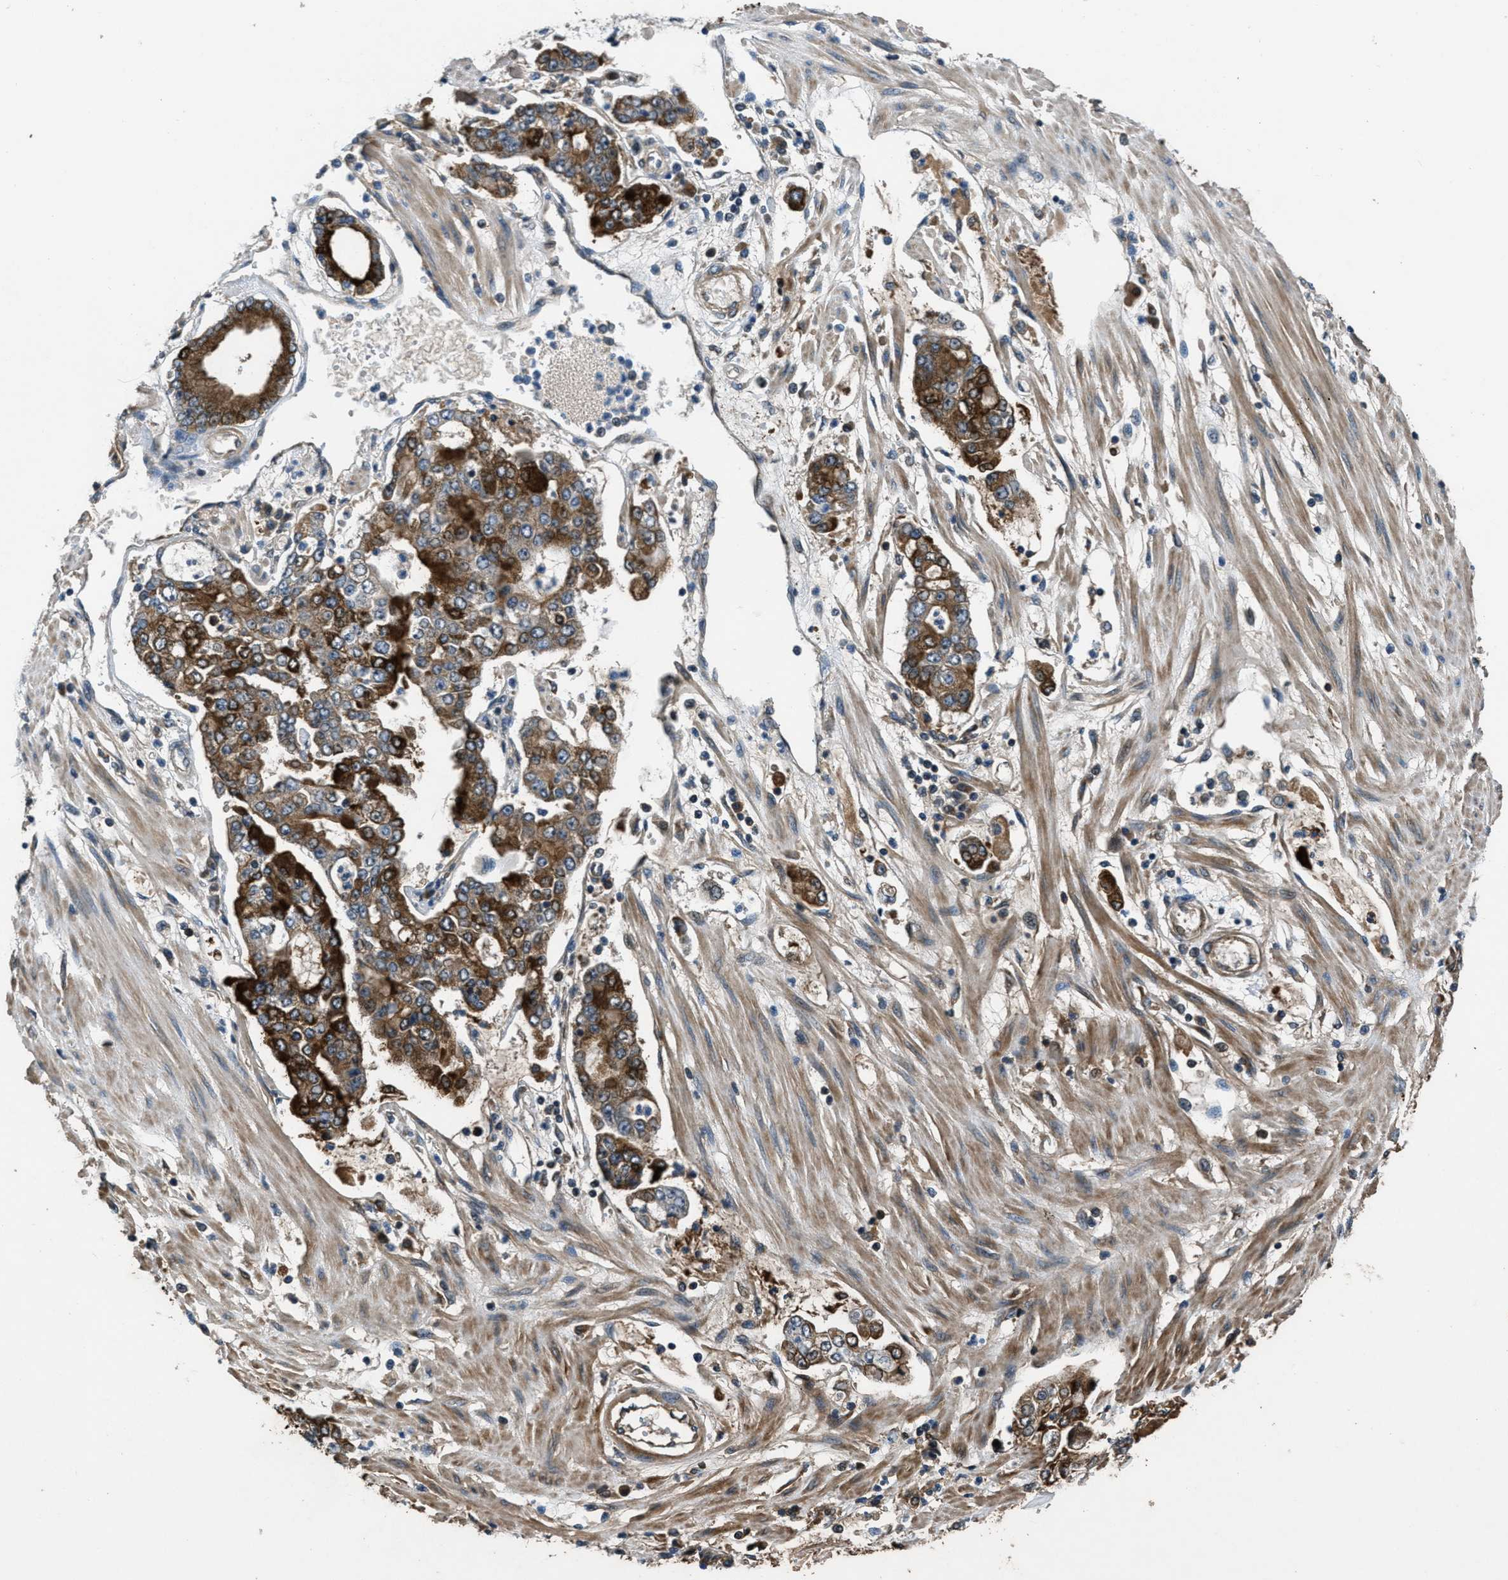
{"staining": {"intensity": "strong", "quantity": ">75%", "location": "cytoplasmic/membranous"}, "tissue": "stomach cancer", "cell_type": "Tumor cells", "image_type": "cancer", "snomed": [{"axis": "morphology", "description": "Adenocarcinoma, NOS"}, {"axis": "topography", "description": "Stomach"}], "caption": "Protein positivity by immunohistochemistry shows strong cytoplasmic/membranous staining in about >75% of tumor cells in adenocarcinoma (stomach). (DAB (3,3'-diaminobenzidine) = brown stain, brightfield microscopy at high magnification).", "gene": "NAT1", "patient": {"sex": "male", "age": 76}}